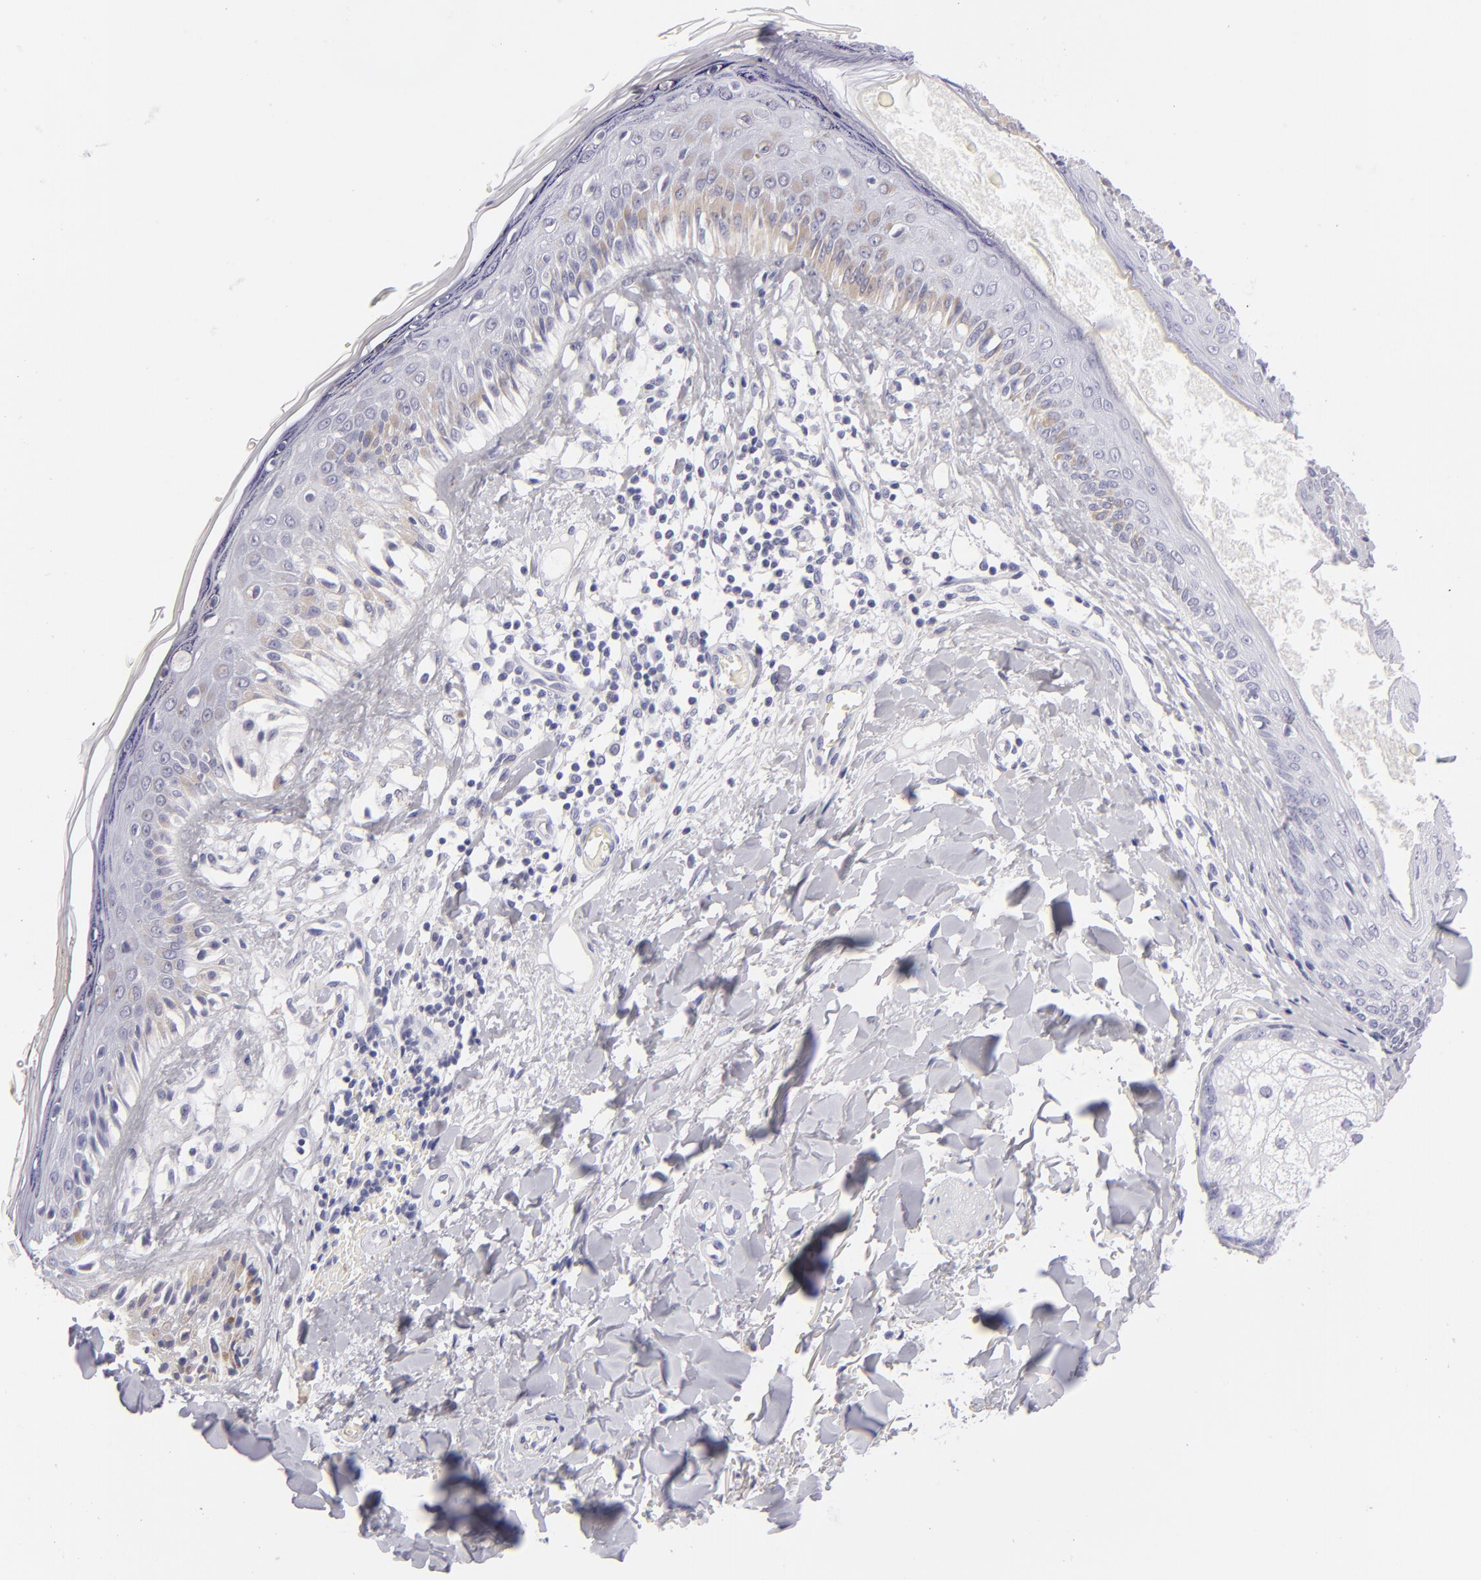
{"staining": {"intensity": "negative", "quantity": "none", "location": "none"}, "tissue": "melanoma", "cell_type": "Tumor cells", "image_type": "cancer", "snomed": [{"axis": "morphology", "description": "Malignant melanoma, NOS"}, {"axis": "topography", "description": "Skin"}], "caption": "Immunohistochemistry histopathology image of neoplastic tissue: melanoma stained with DAB (3,3'-diaminobenzidine) exhibits no significant protein positivity in tumor cells. The staining was performed using DAB to visualize the protein expression in brown, while the nuclei were stained in blue with hematoxylin (Magnification: 20x).", "gene": "VIL1", "patient": {"sex": "female", "age": 82}}